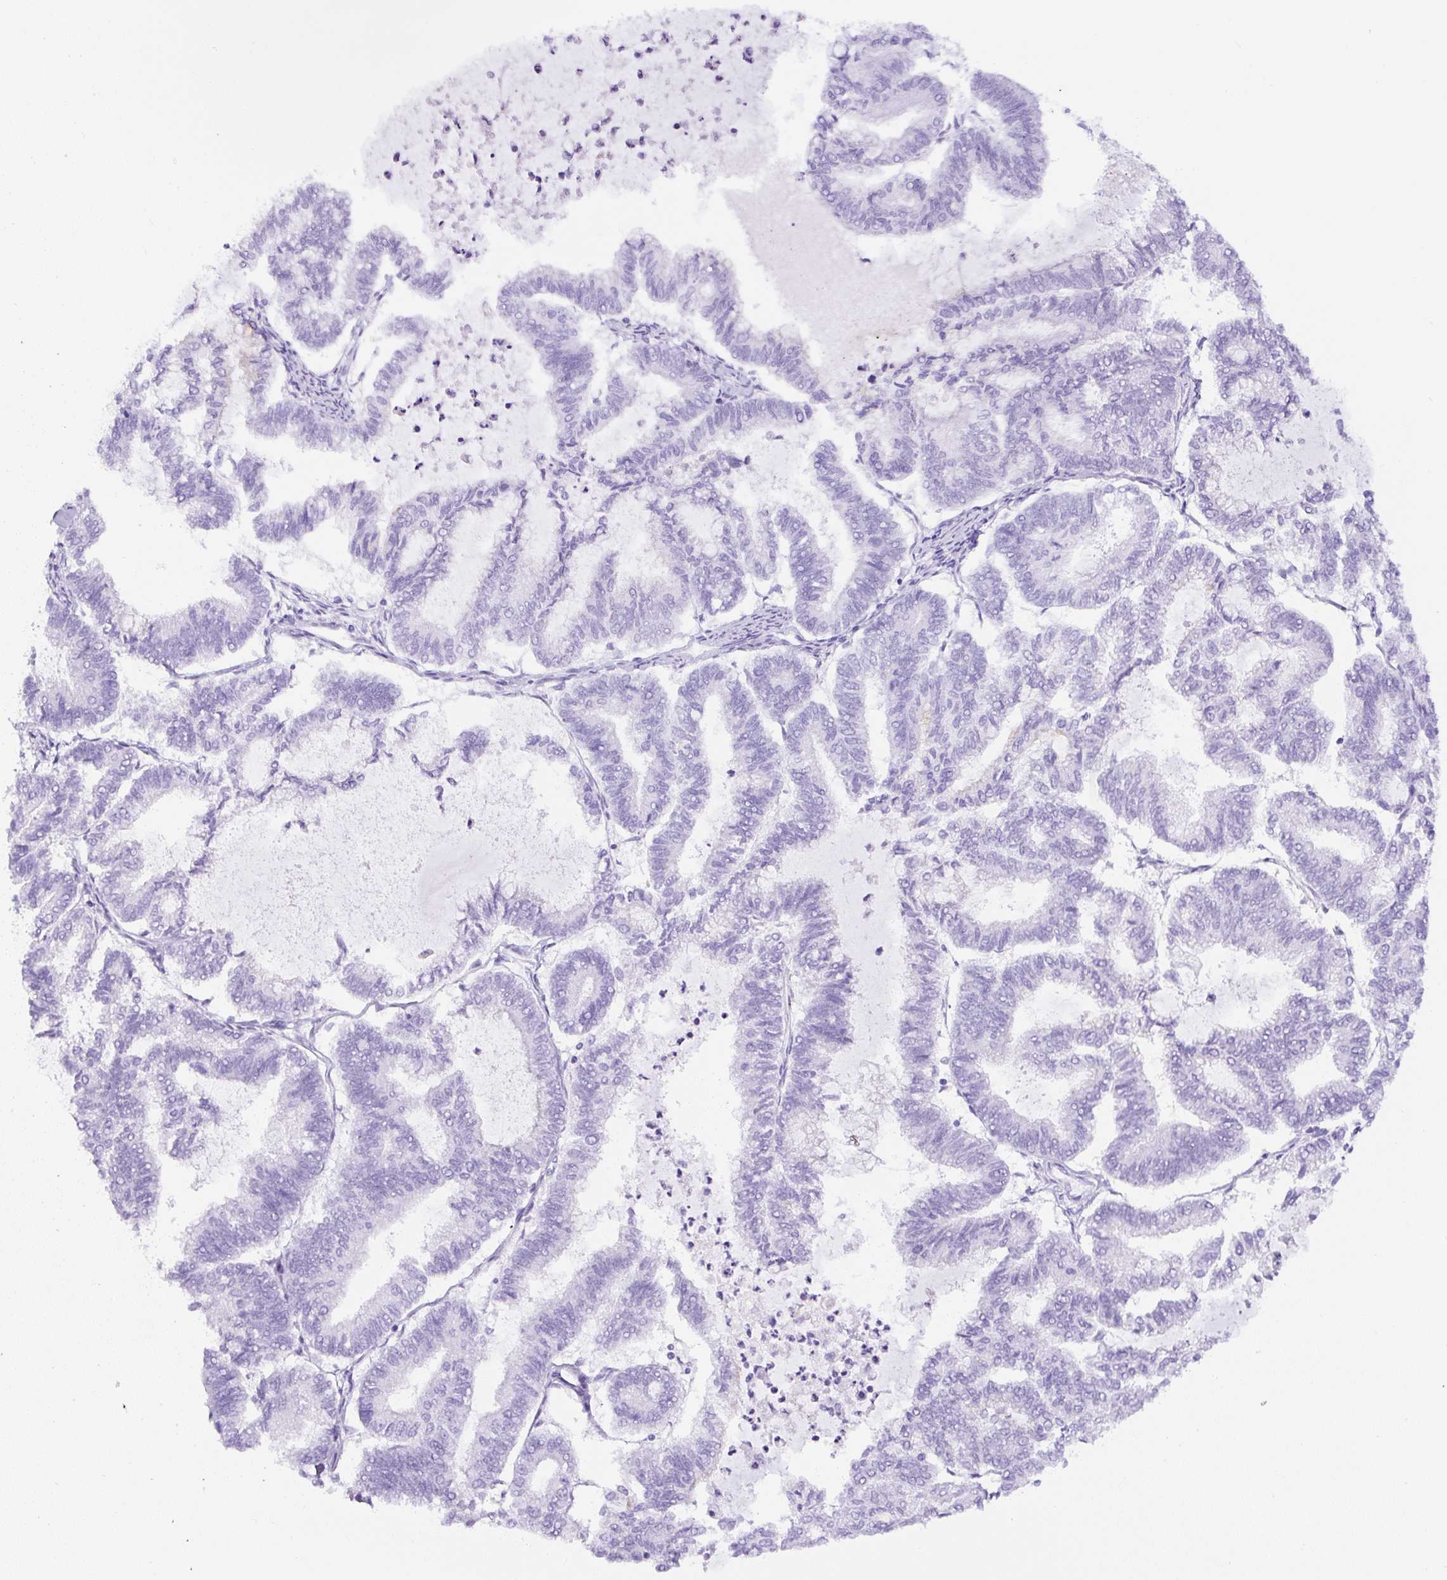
{"staining": {"intensity": "negative", "quantity": "none", "location": "none"}, "tissue": "endometrial cancer", "cell_type": "Tumor cells", "image_type": "cancer", "snomed": [{"axis": "morphology", "description": "Adenocarcinoma, NOS"}, {"axis": "topography", "description": "Endometrium"}], "caption": "Immunohistochemistry of human endometrial adenocarcinoma demonstrates no expression in tumor cells.", "gene": "TMEM200B", "patient": {"sex": "female", "age": 79}}